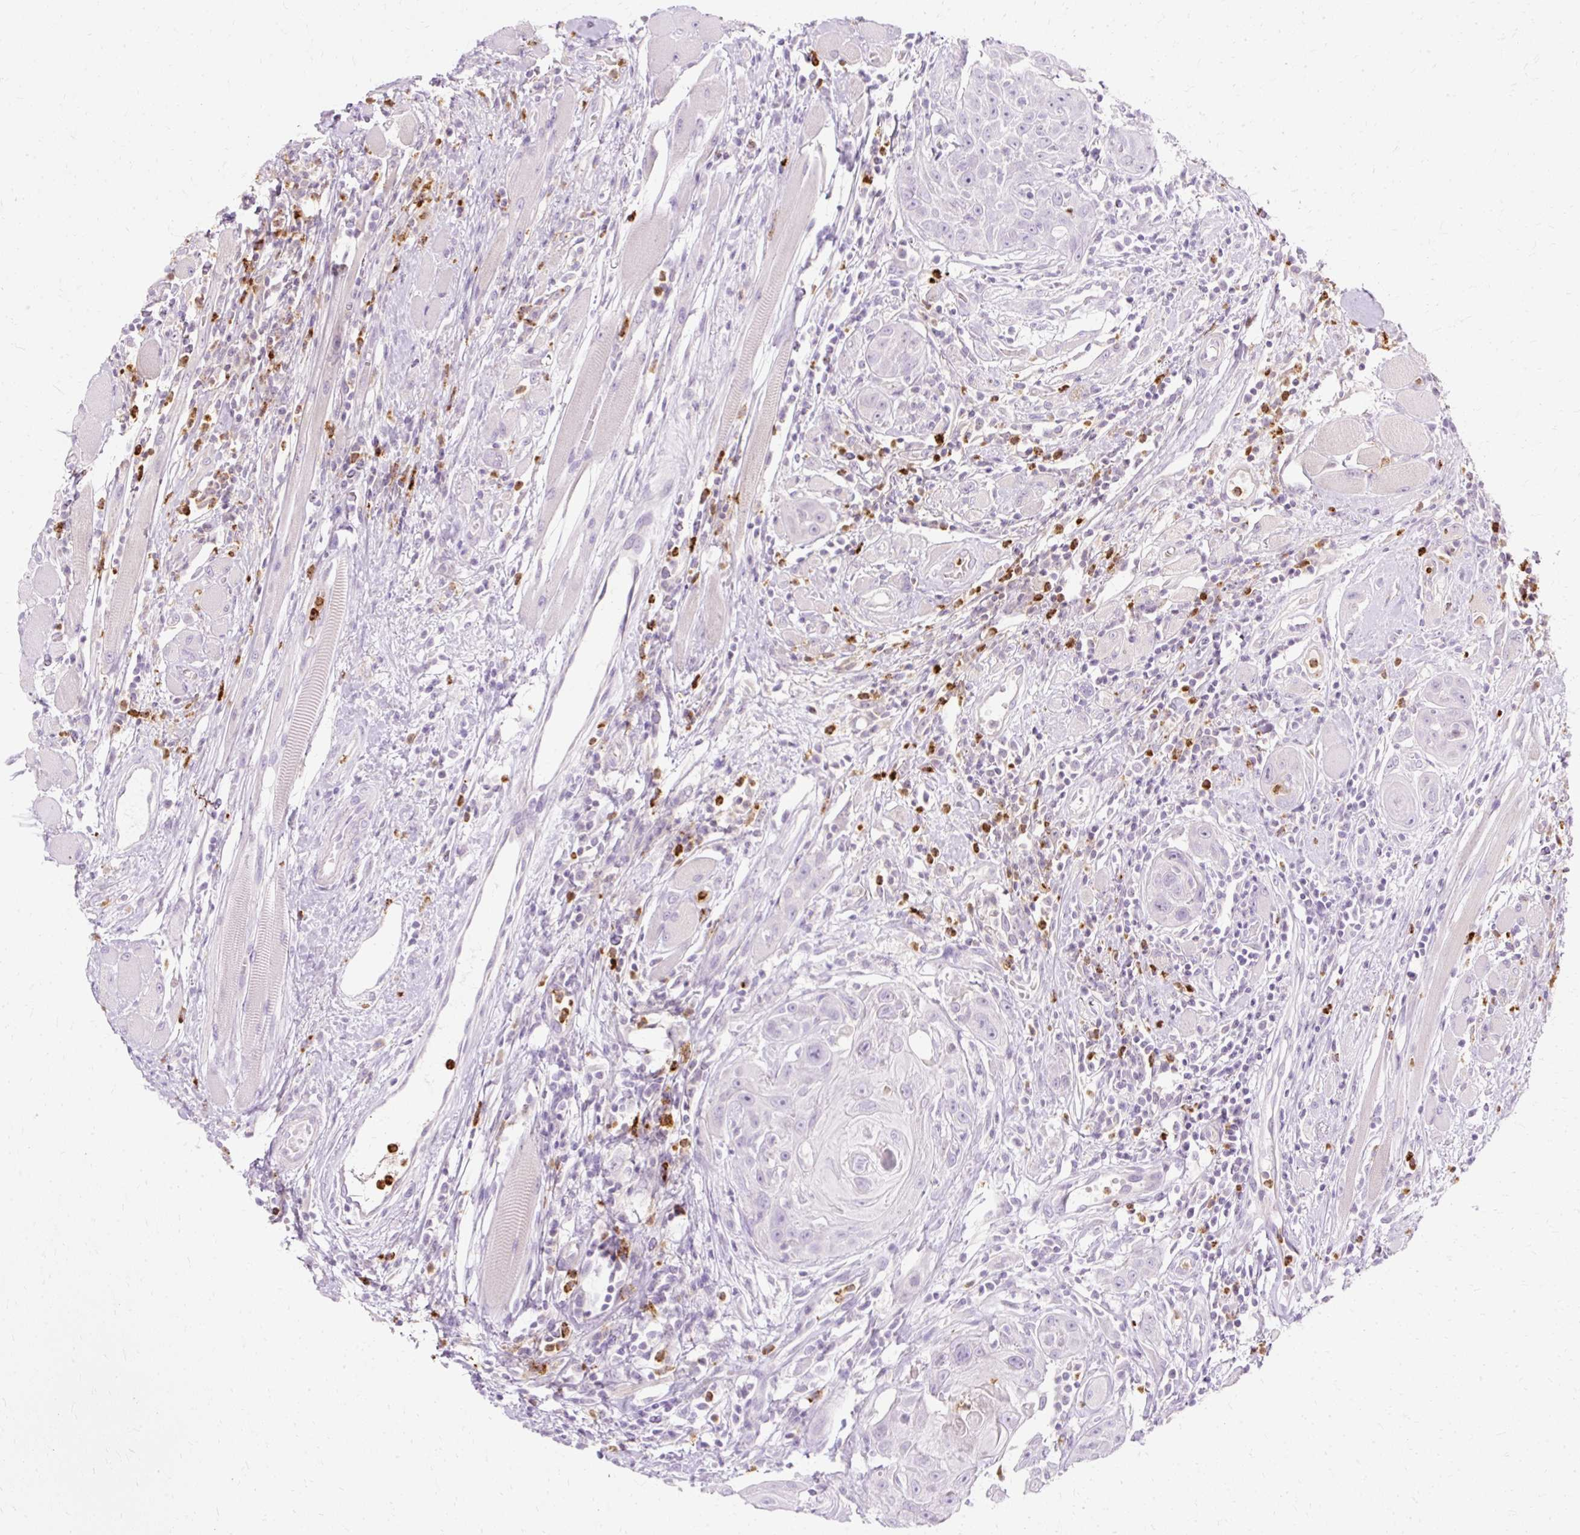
{"staining": {"intensity": "negative", "quantity": "none", "location": "none"}, "tissue": "head and neck cancer", "cell_type": "Tumor cells", "image_type": "cancer", "snomed": [{"axis": "morphology", "description": "Squamous cell carcinoma, NOS"}, {"axis": "topography", "description": "Head-Neck"}], "caption": "A high-resolution histopathology image shows immunohistochemistry (IHC) staining of head and neck cancer, which displays no significant positivity in tumor cells.", "gene": "DEFA1", "patient": {"sex": "female", "age": 59}}